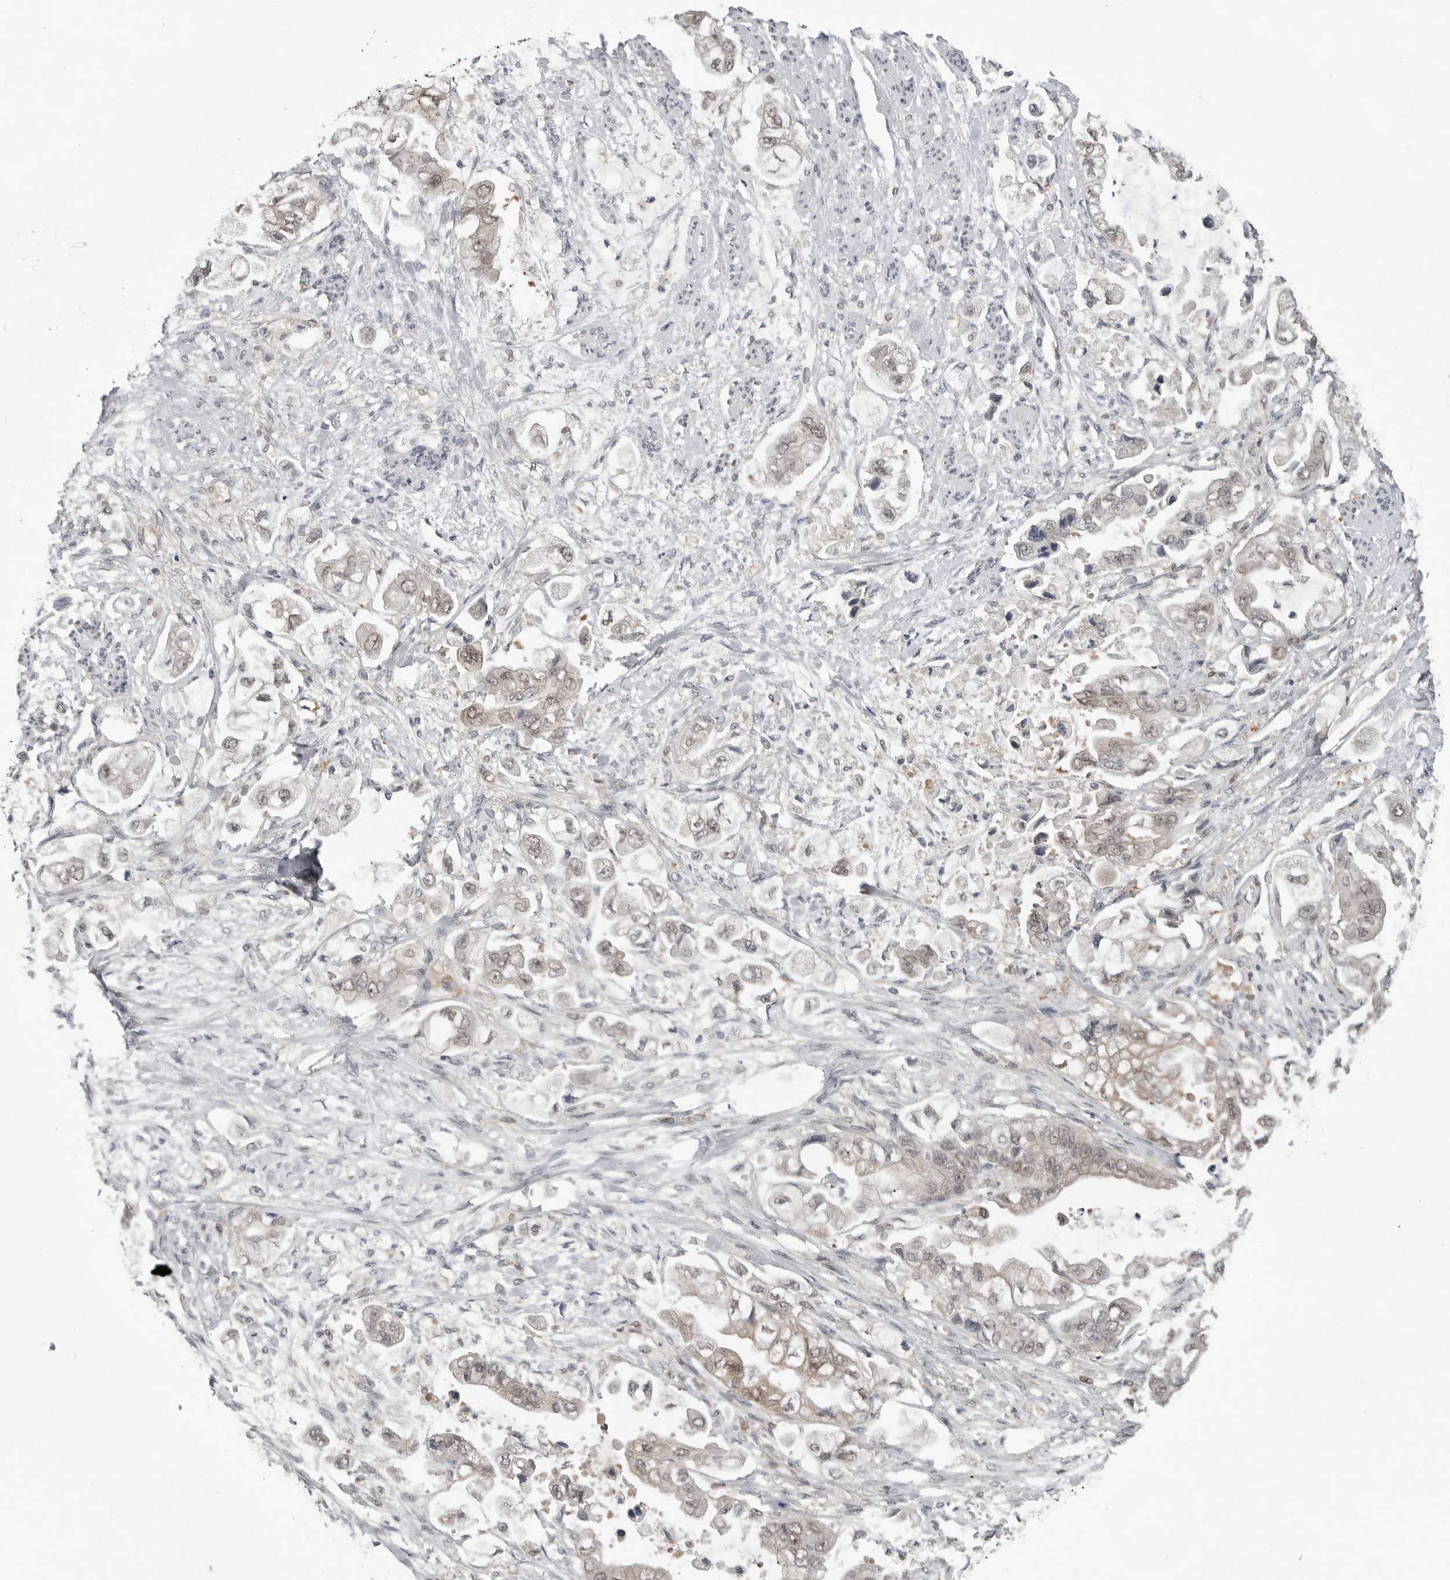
{"staining": {"intensity": "weak", "quantity": "25%-75%", "location": "cytoplasmic/membranous,nuclear"}, "tissue": "stomach cancer", "cell_type": "Tumor cells", "image_type": "cancer", "snomed": [{"axis": "morphology", "description": "Adenocarcinoma, NOS"}, {"axis": "topography", "description": "Stomach"}], "caption": "High-power microscopy captured an immunohistochemistry (IHC) photomicrograph of adenocarcinoma (stomach), revealing weak cytoplasmic/membranous and nuclear expression in about 25%-75% of tumor cells.", "gene": "PNPO", "patient": {"sex": "male", "age": 62}}